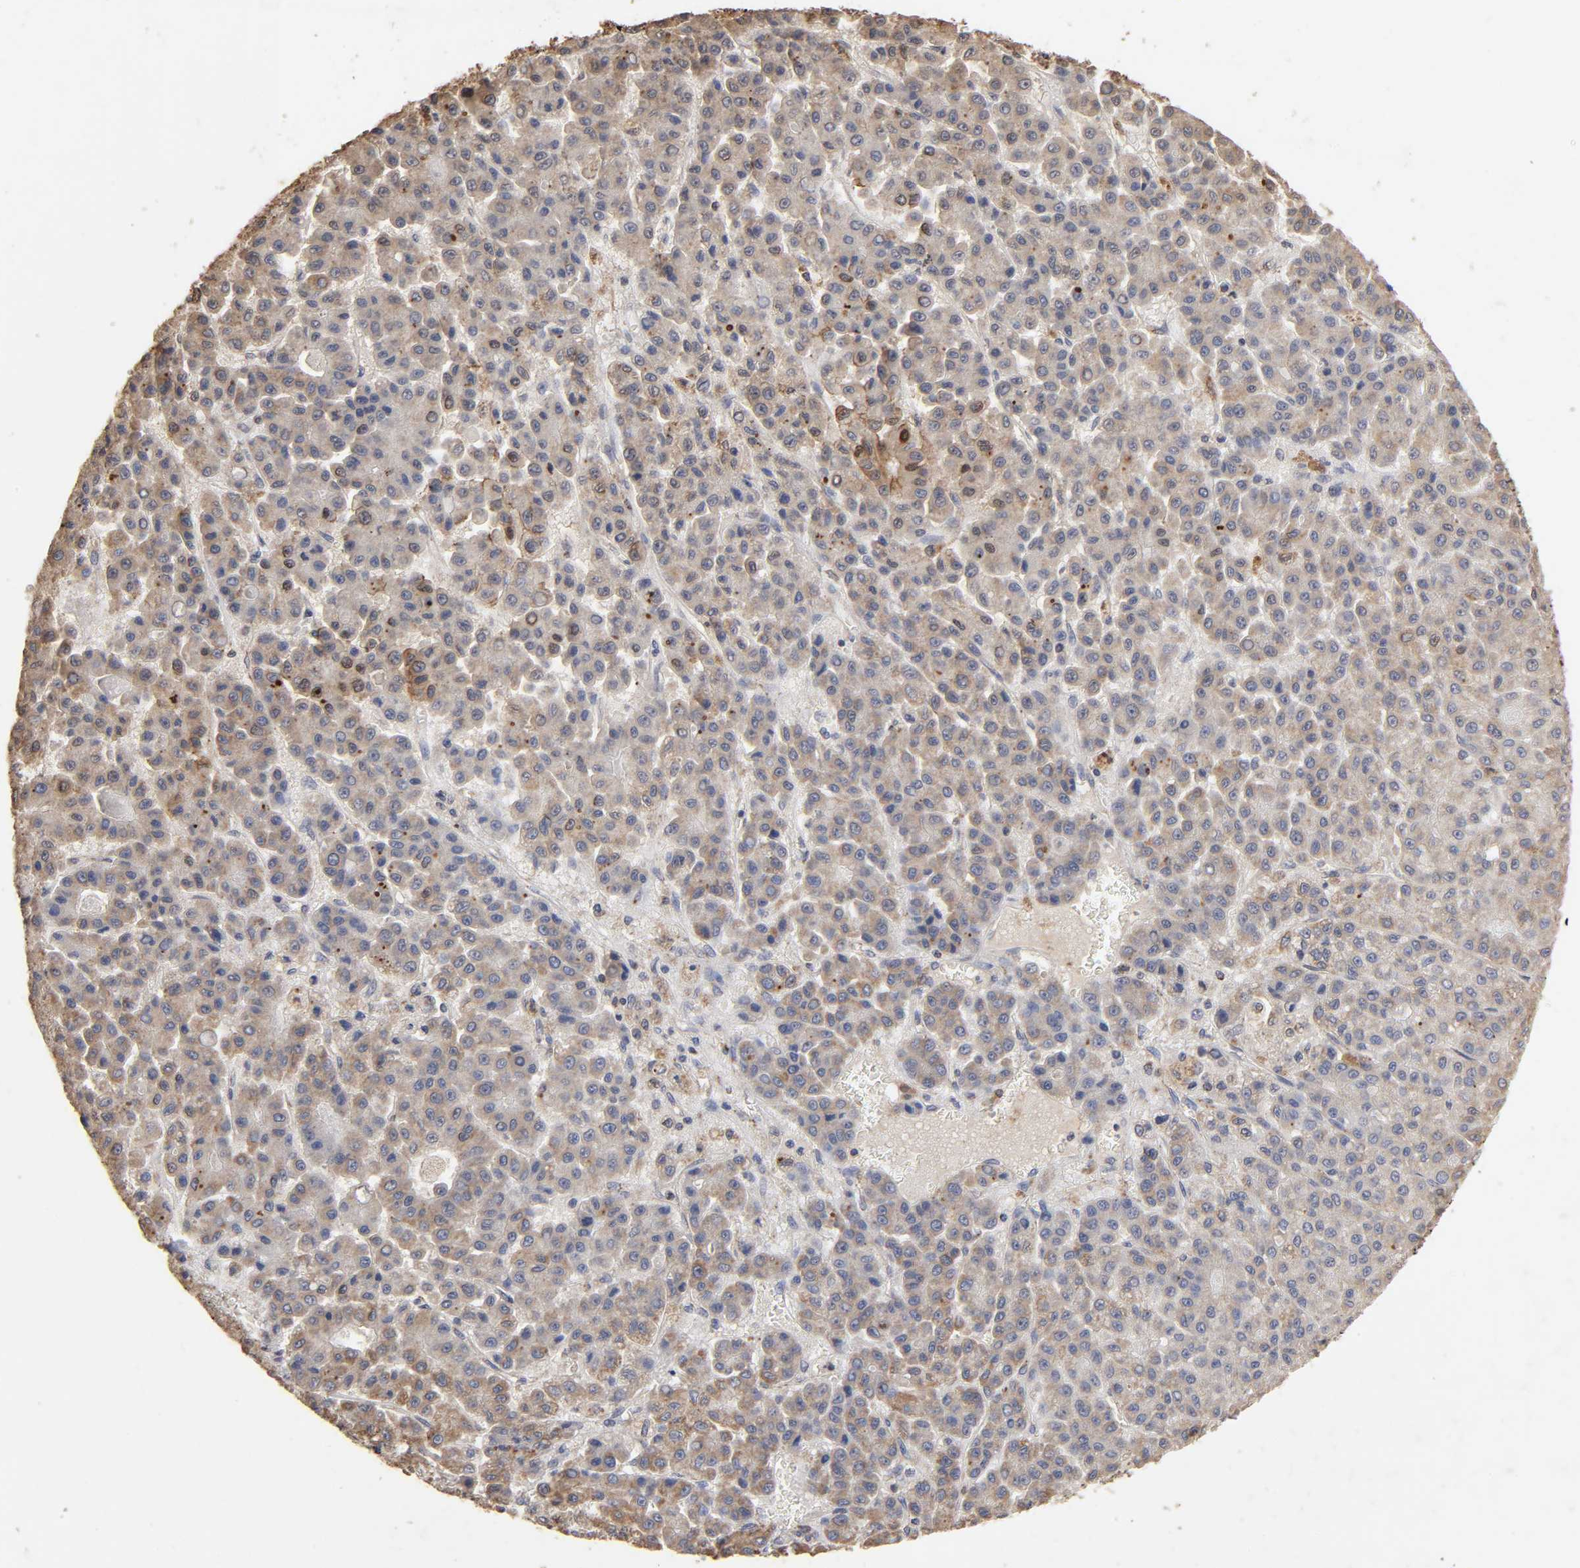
{"staining": {"intensity": "moderate", "quantity": "25%-75%", "location": "cytoplasmic/membranous"}, "tissue": "liver cancer", "cell_type": "Tumor cells", "image_type": "cancer", "snomed": [{"axis": "morphology", "description": "Carcinoma, Hepatocellular, NOS"}, {"axis": "topography", "description": "Liver"}], "caption": "Human liver cancer stained with a protein marker reveals moderate staining in tumor cells.", "gene": "CYCS", "patient": {"sex": "male", "age": 70}}